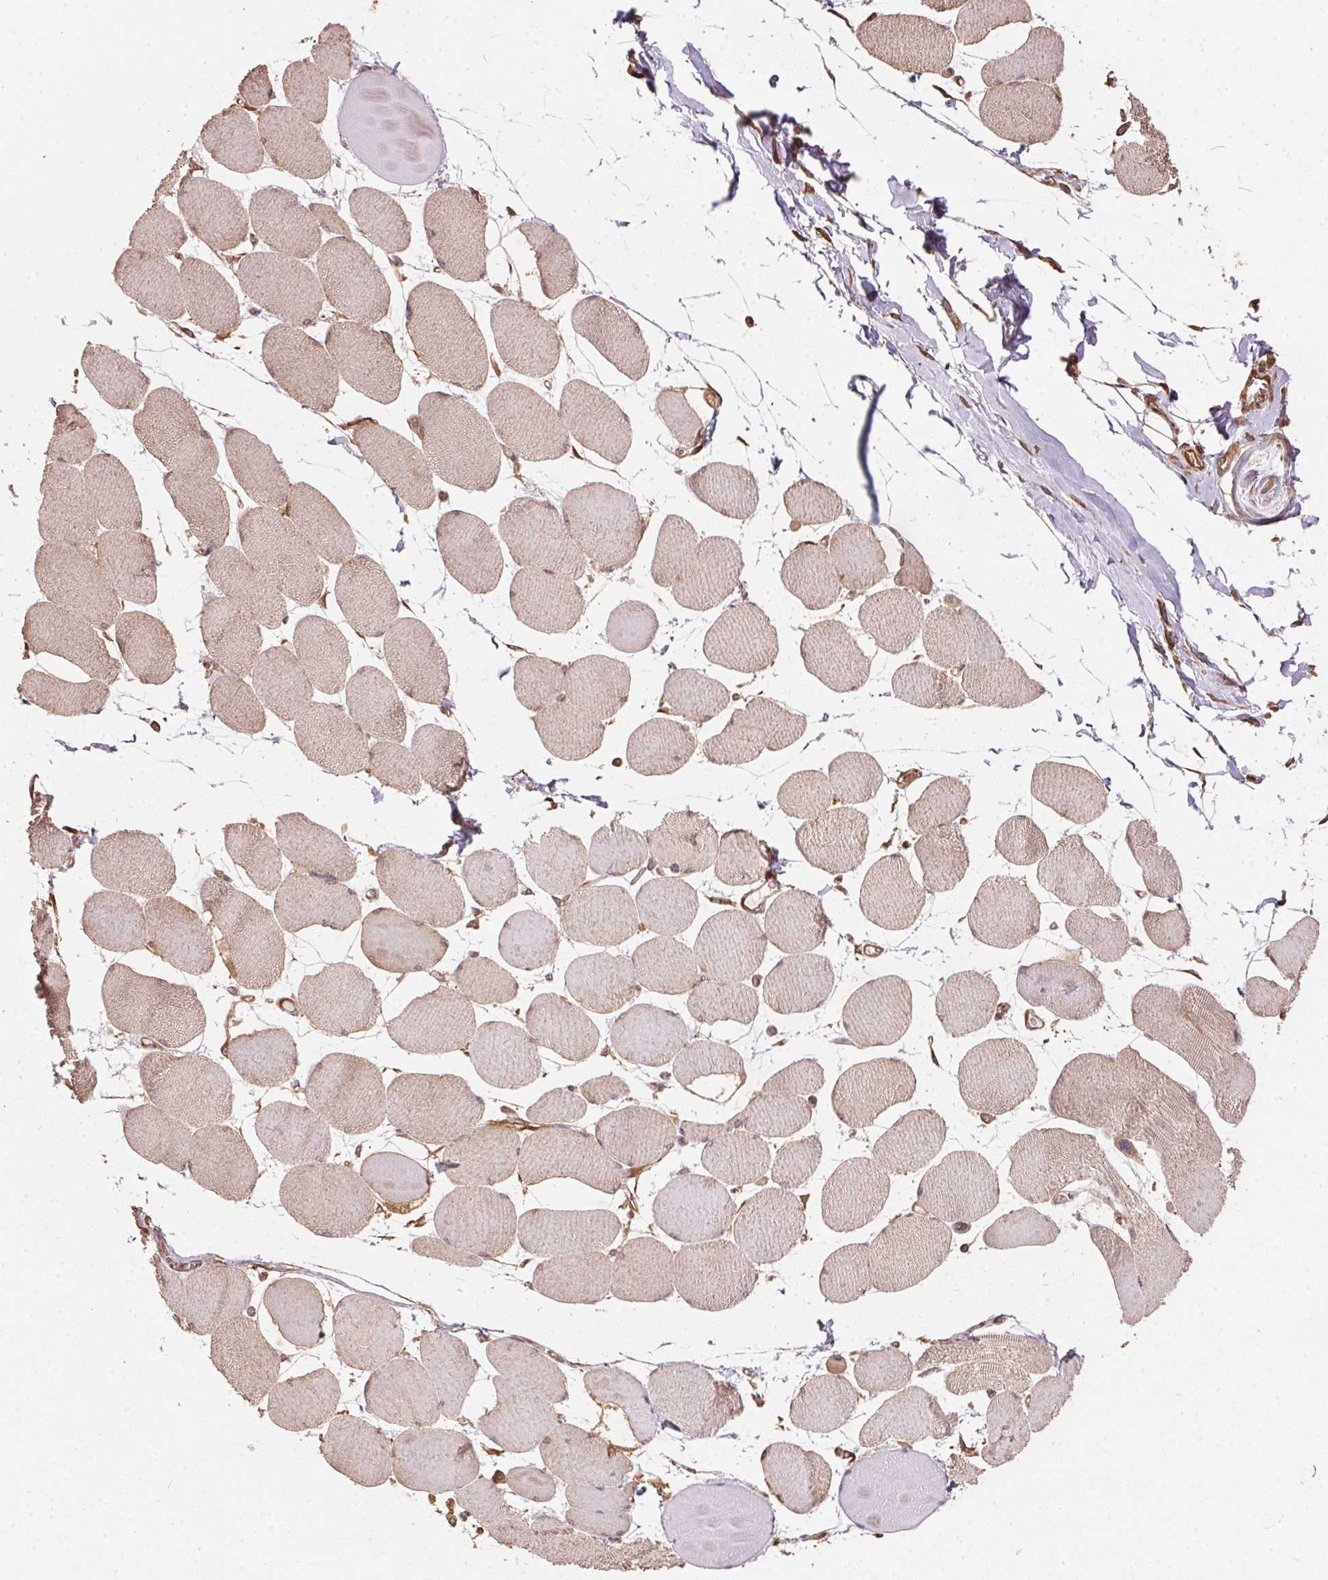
{"staining": {"intensity": "weak", "quantity": "25%-75%", "location": "cytoplasmic/membranous"}, "tissue": "skeletal muscle", "cell_type": "Myocytes", "image_type": "normal", "snomed": [{"axis": "morphology", "description": "Normal tissue, NOS"}, {"axis": "topography", "description": "Skeletal muscle"}], "caption": "Skeletal muscle stained with DAB (3,3'-diaminobenzidine) immunohistochemistry reveals low levels of weak cytoplasmic/membranous staining in about 25%-75% of myocytes.", "gene": "EIF2S1", "patient": {"sex": "female", "age": 75}}